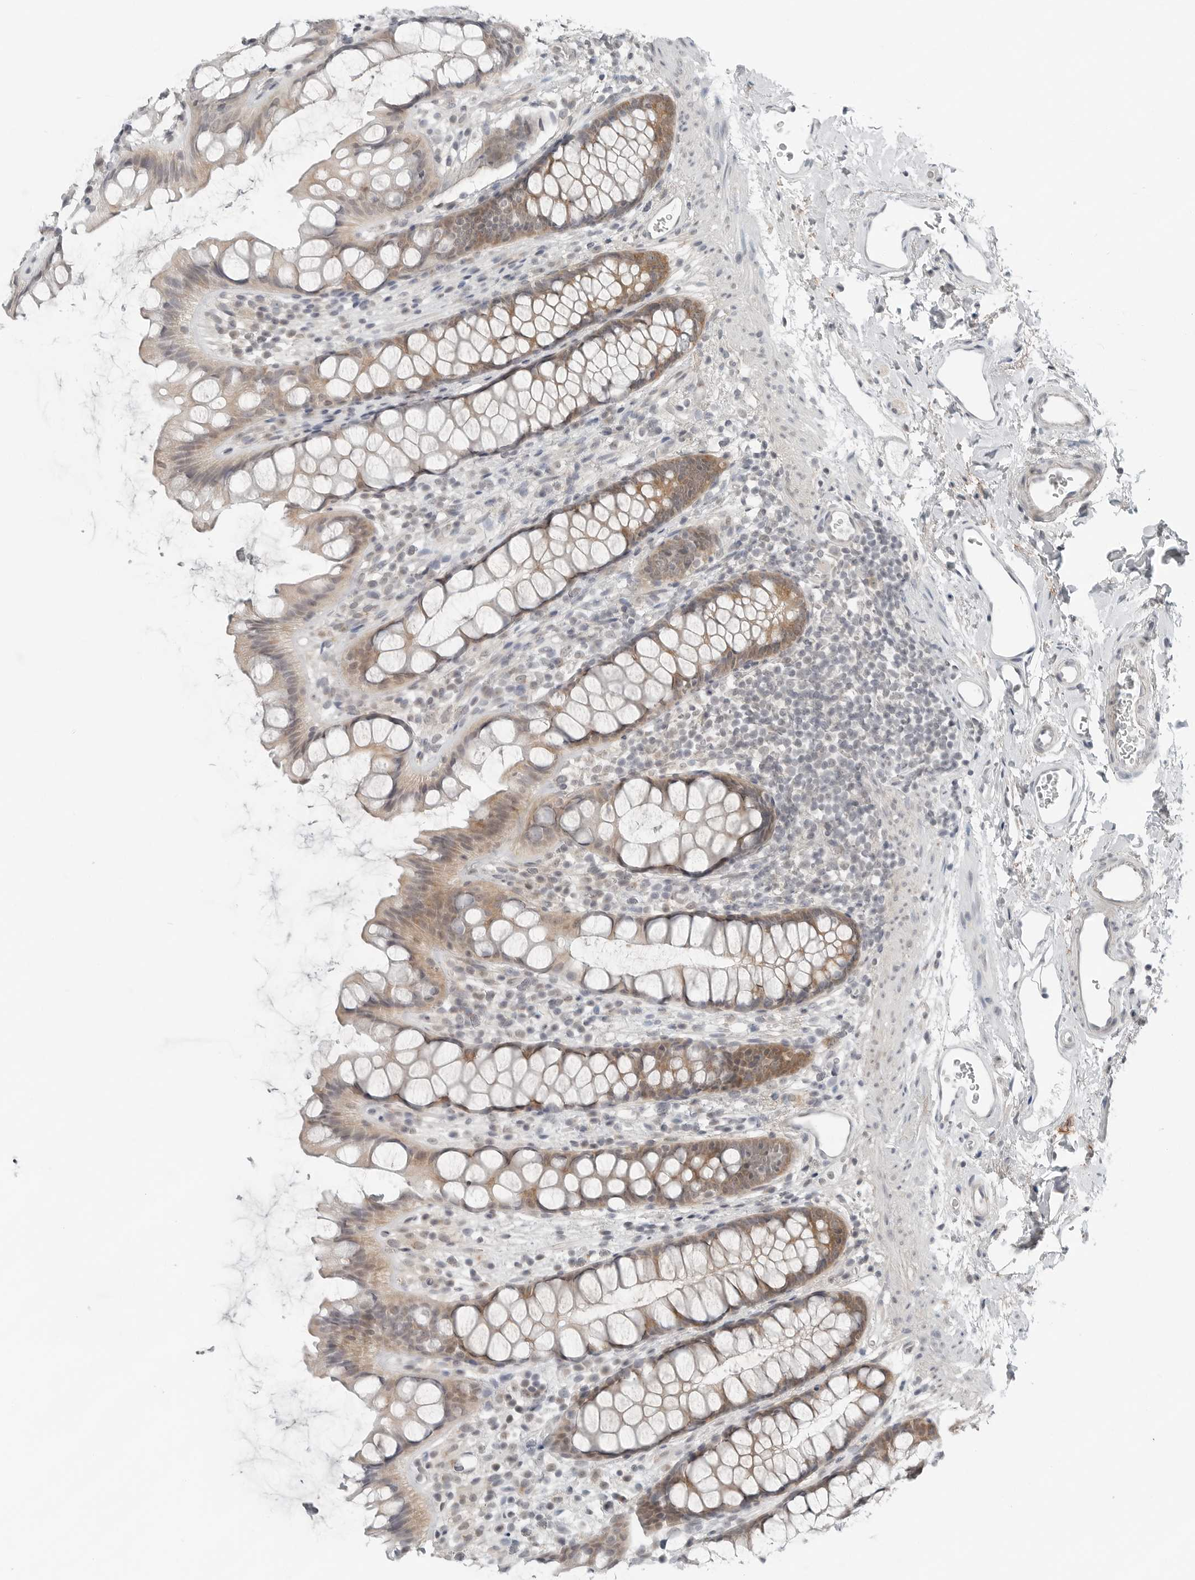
{"staining": {"intensity": "moderate", "quantity": "25%-75%", "location": "cytoplasmic/membranous"}, "tissue": "rectum", "cell_type": "Glandular cells", "image_type": "normal", "snomed": [{"axis": "morphology", "description": "Normal tissue, NOS"}, {"axis": "topography", "description": "Rectum"}], "caption": "The image demonstrates staining of unremarkable rectum, revealing moderate cytoplasmic/membranous protein expression (brown color) within glandular cells. The staining was performed using DAB to visualize the protein expression in brown, while the nuclei were stained in blue with hematoxylin (Magnification: 20x).", "gene": "FCRLB", "patient": {"sex": "female", "age": 65}}